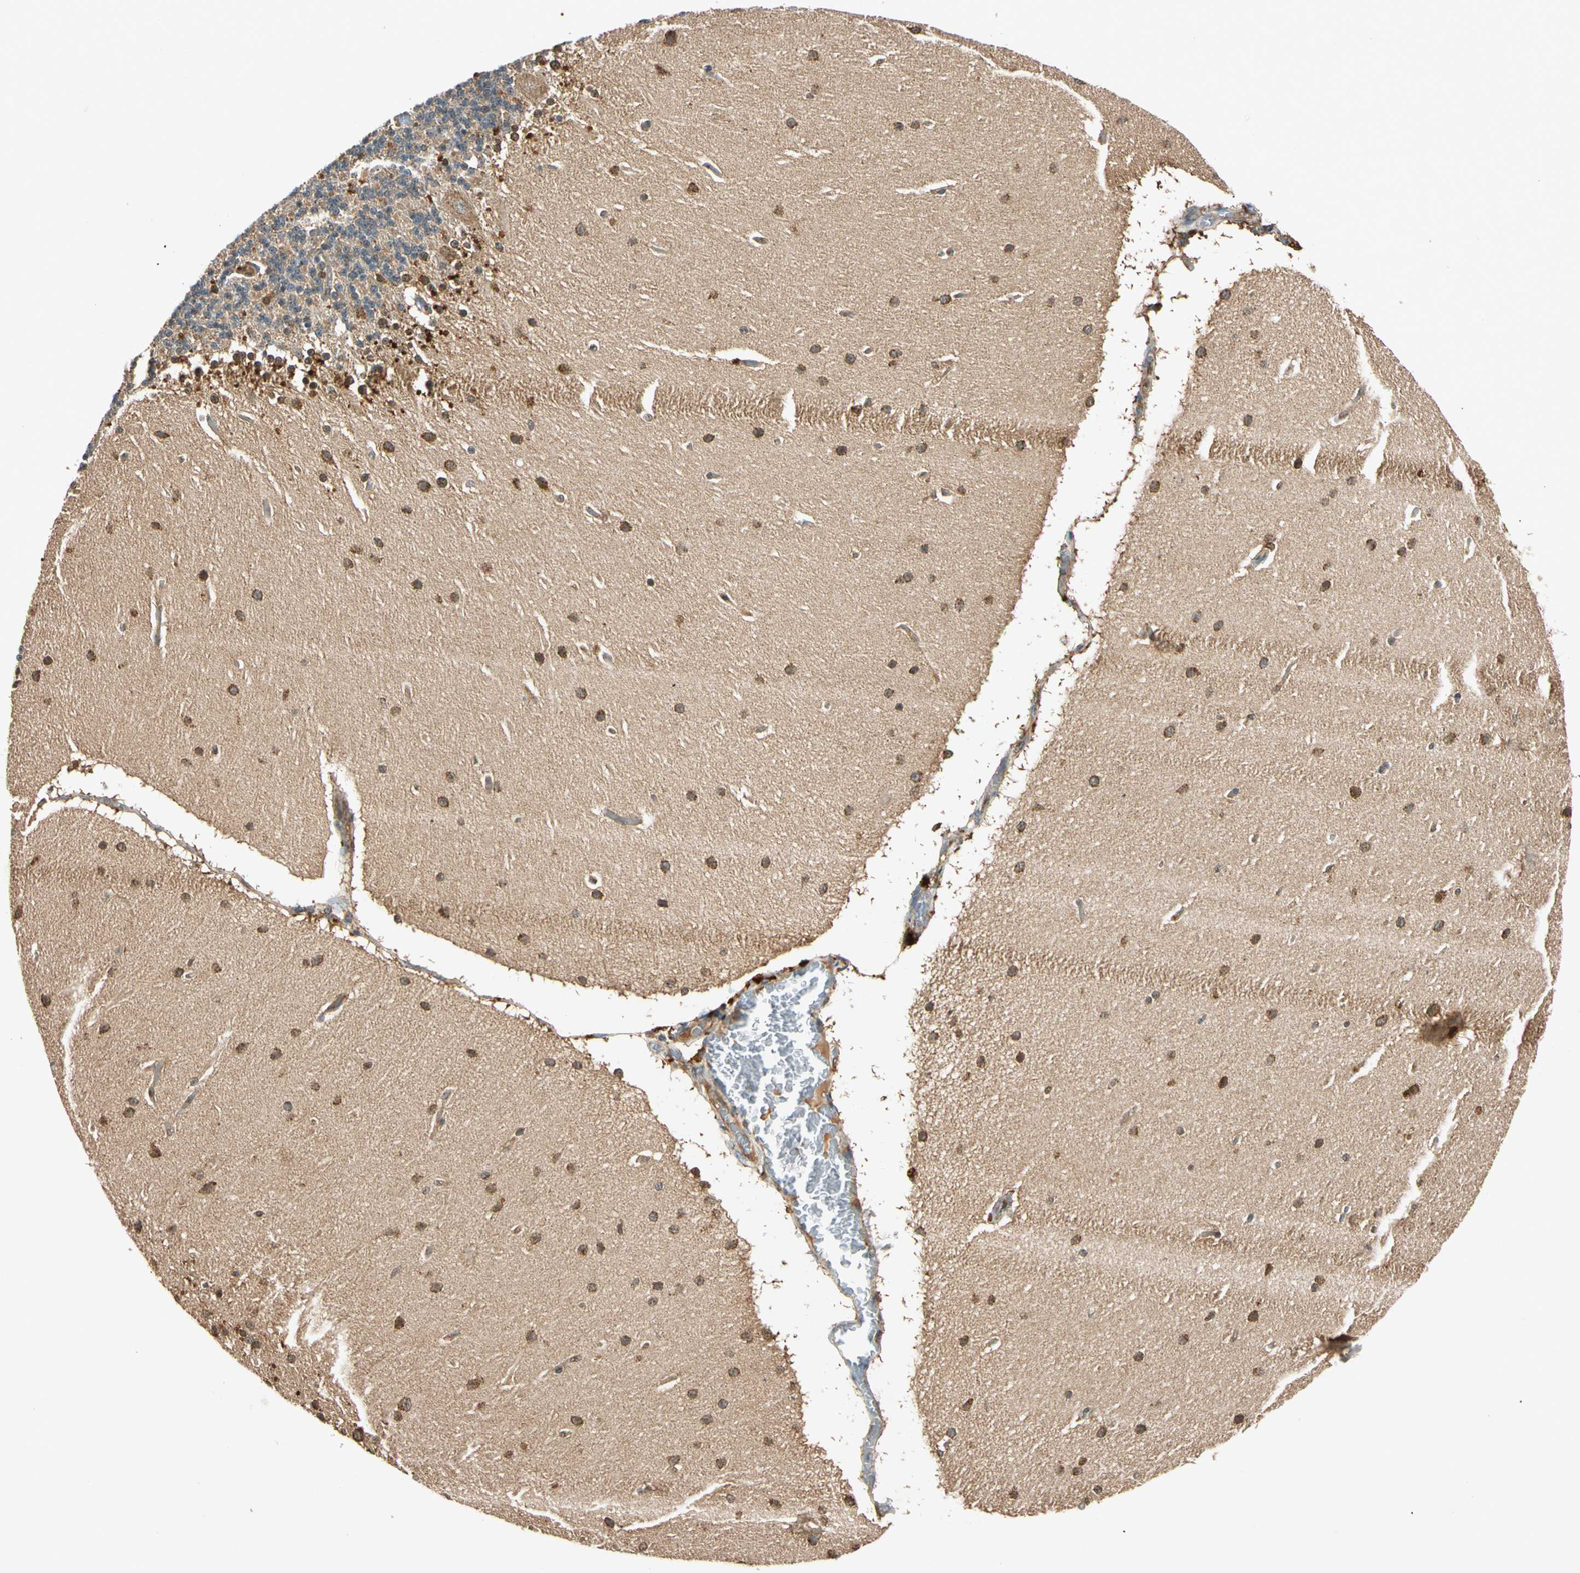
{"staining": {"intensity": "moderate", "quantity": "25%-75%", "location": "cytoplasmic/membranous"}, "tissue": "cerebellum", "cell_type": "Cells in granular layer", "image_type": "normal", "snomed": [{"axis": "morphology", "description": "Normal tissue, NOS"}, {"axis": "topography", "description": "Cerebellum"}], "caption": "The histopathology image shows staining of benign cerebellum, revealing moderate cytoplasmic/membranous protein staining (brown color) within cells in granular layer. The staining was performed using DAB to visualize the protein expression in brown, while the nuclei were stained in blue with hematoxylin (Magnification: 20x).", "gene": "MAPK1", "patient": {"sex": "female", "age": 54}}